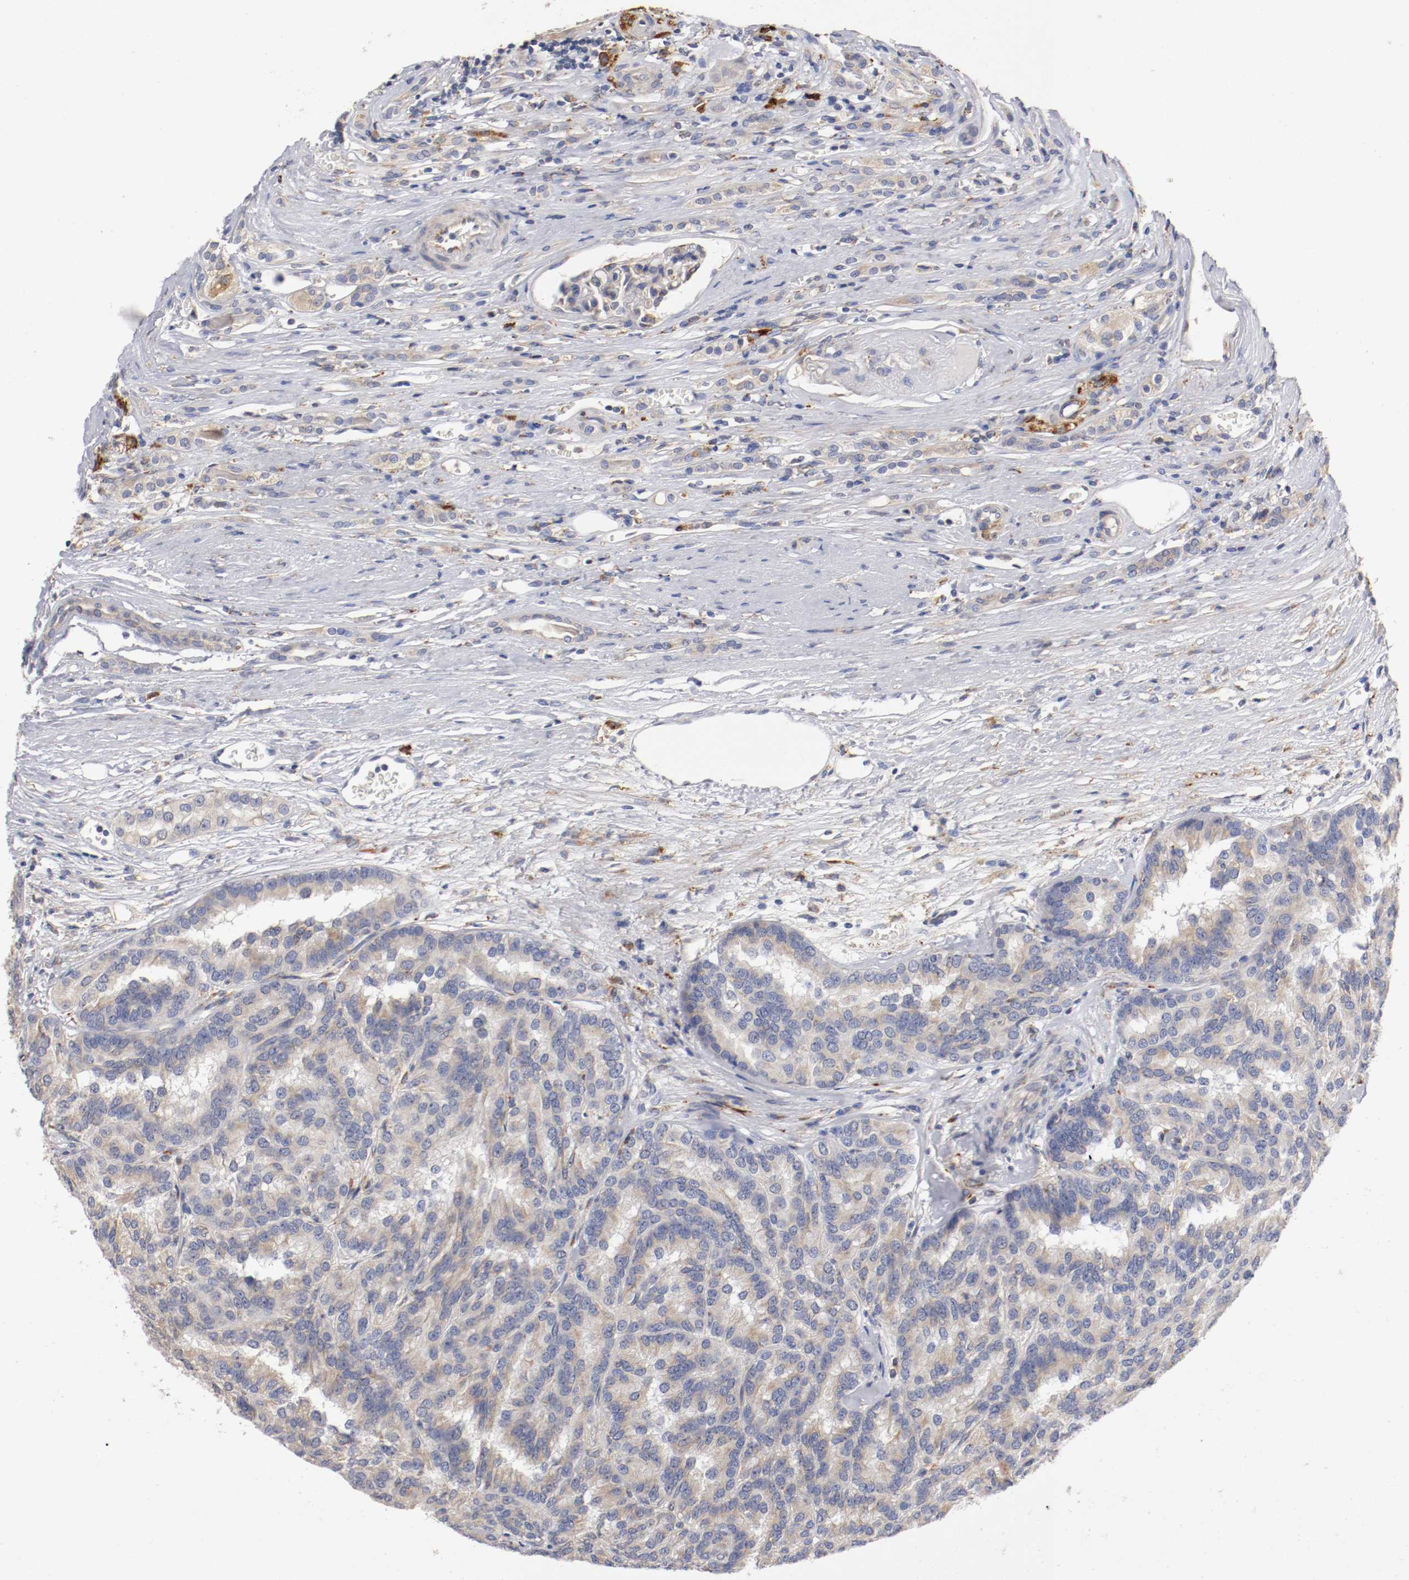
{"staining": {"intensity": "weak", "quantity": "25%-75%", "location": "cytoplasmic/membranous"}, "tissue": "renal cancer", "cell_type": "Tumor cells", "image_type": "cancer", "snomed": [{"axis": "morphology", "description": "Adenocarcinoma, NOS"}, {"axis": "topography", "description": "Kidney"}], "caption": "Renal adenocarcinoma tissue displays weak cytoplasmic/membranous staining in approximately 25%-75% of tumor cells", "gene": "TRAF2", "patient": {"sex": "male", "age": 46}}